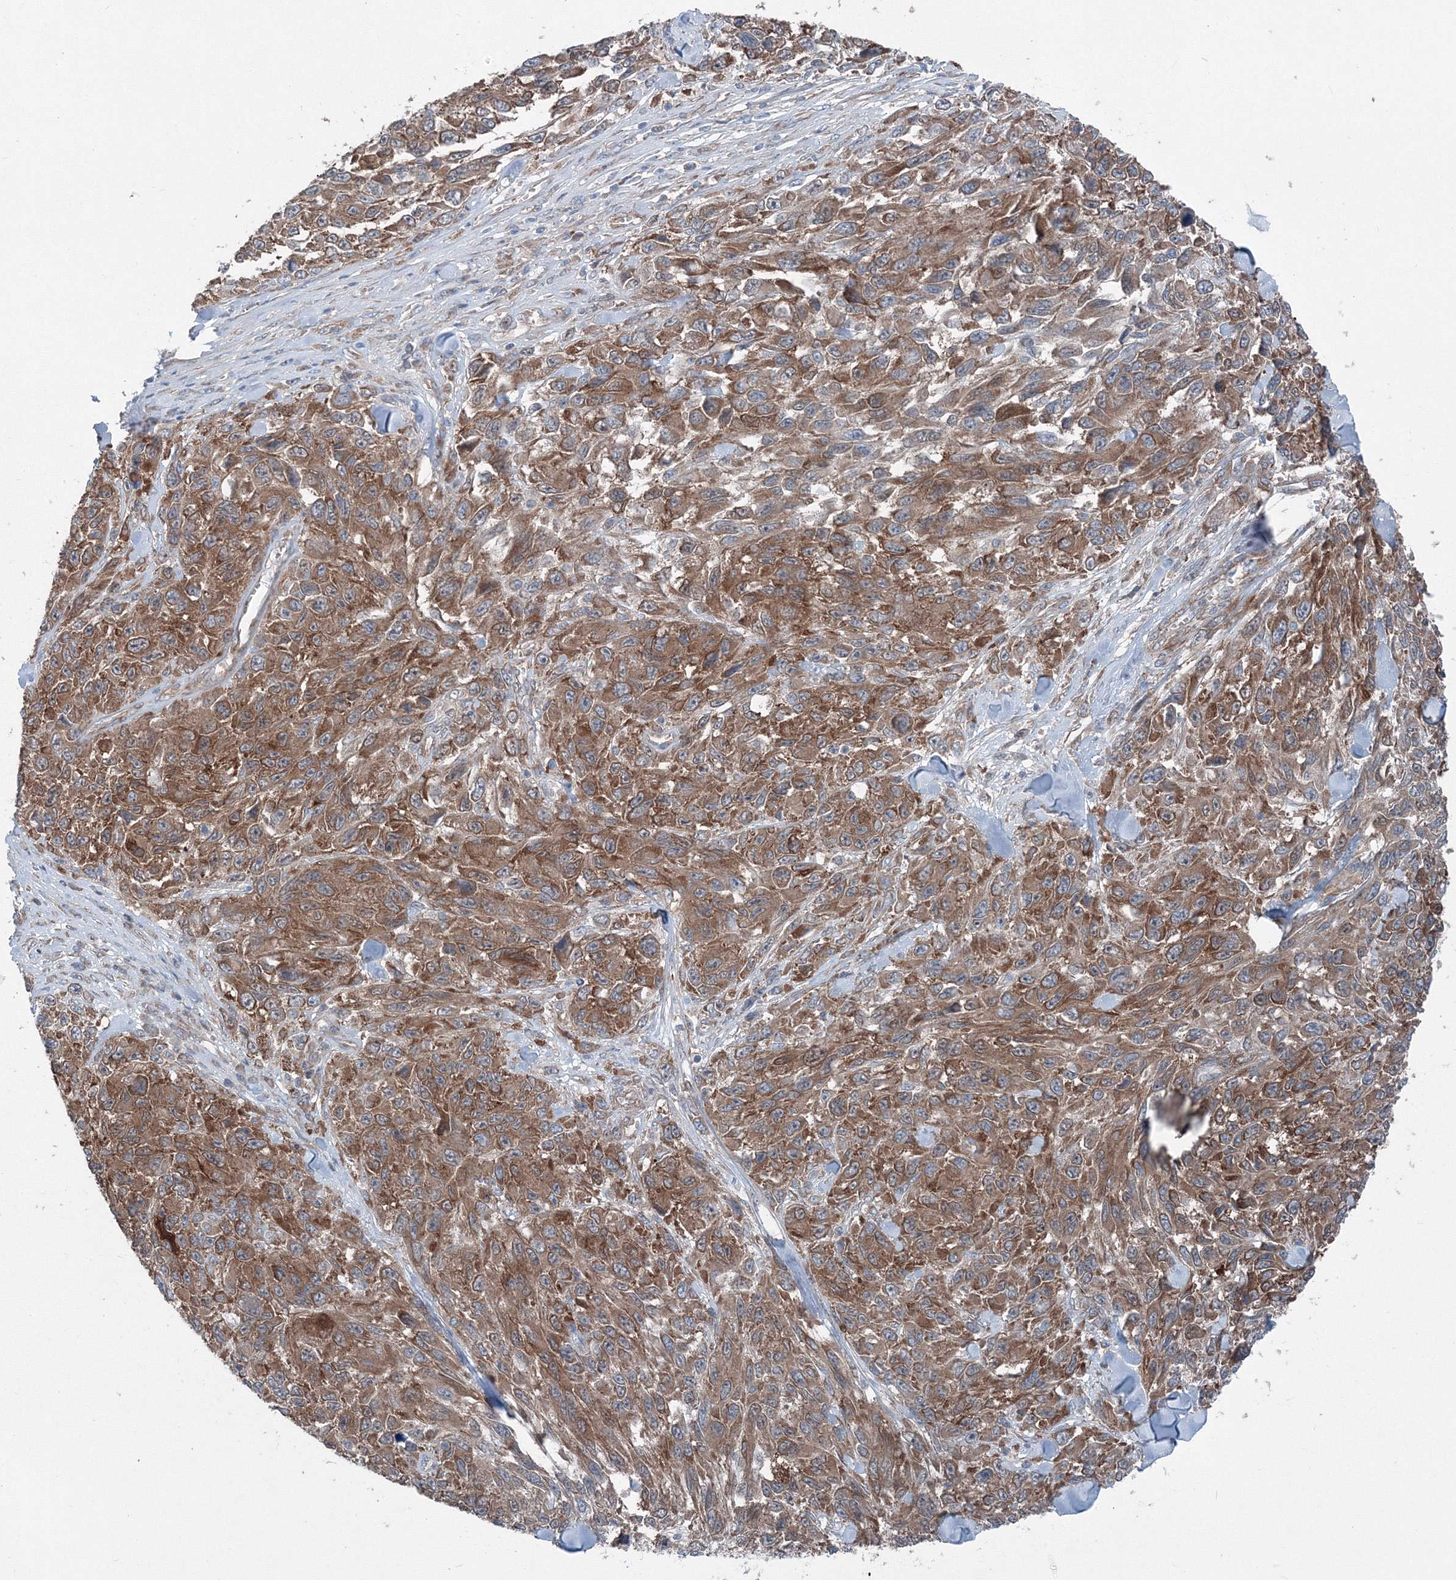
{"staining": {"intensity": "moderate", "quantity": ">75%", "location": "cytoplasmic/membranous"}, "tissue": "melanoma", "cell_type": "Tumor cells", "image_type": "cancer", "snomed": [{"axis": "morphology", "description": "Malignant melanoma, NOS"}, {"axis": "topography", "description": "Skin"}], "caption": "This micrograph demonstrates immunohistochemistry (IHC) staining of melanoma, with medium moderate cytoplasmic/membranous staining in about >75% of tumor cells.", "gene": "TPRKB", "patient": {"sex": "female", "age": 96}}